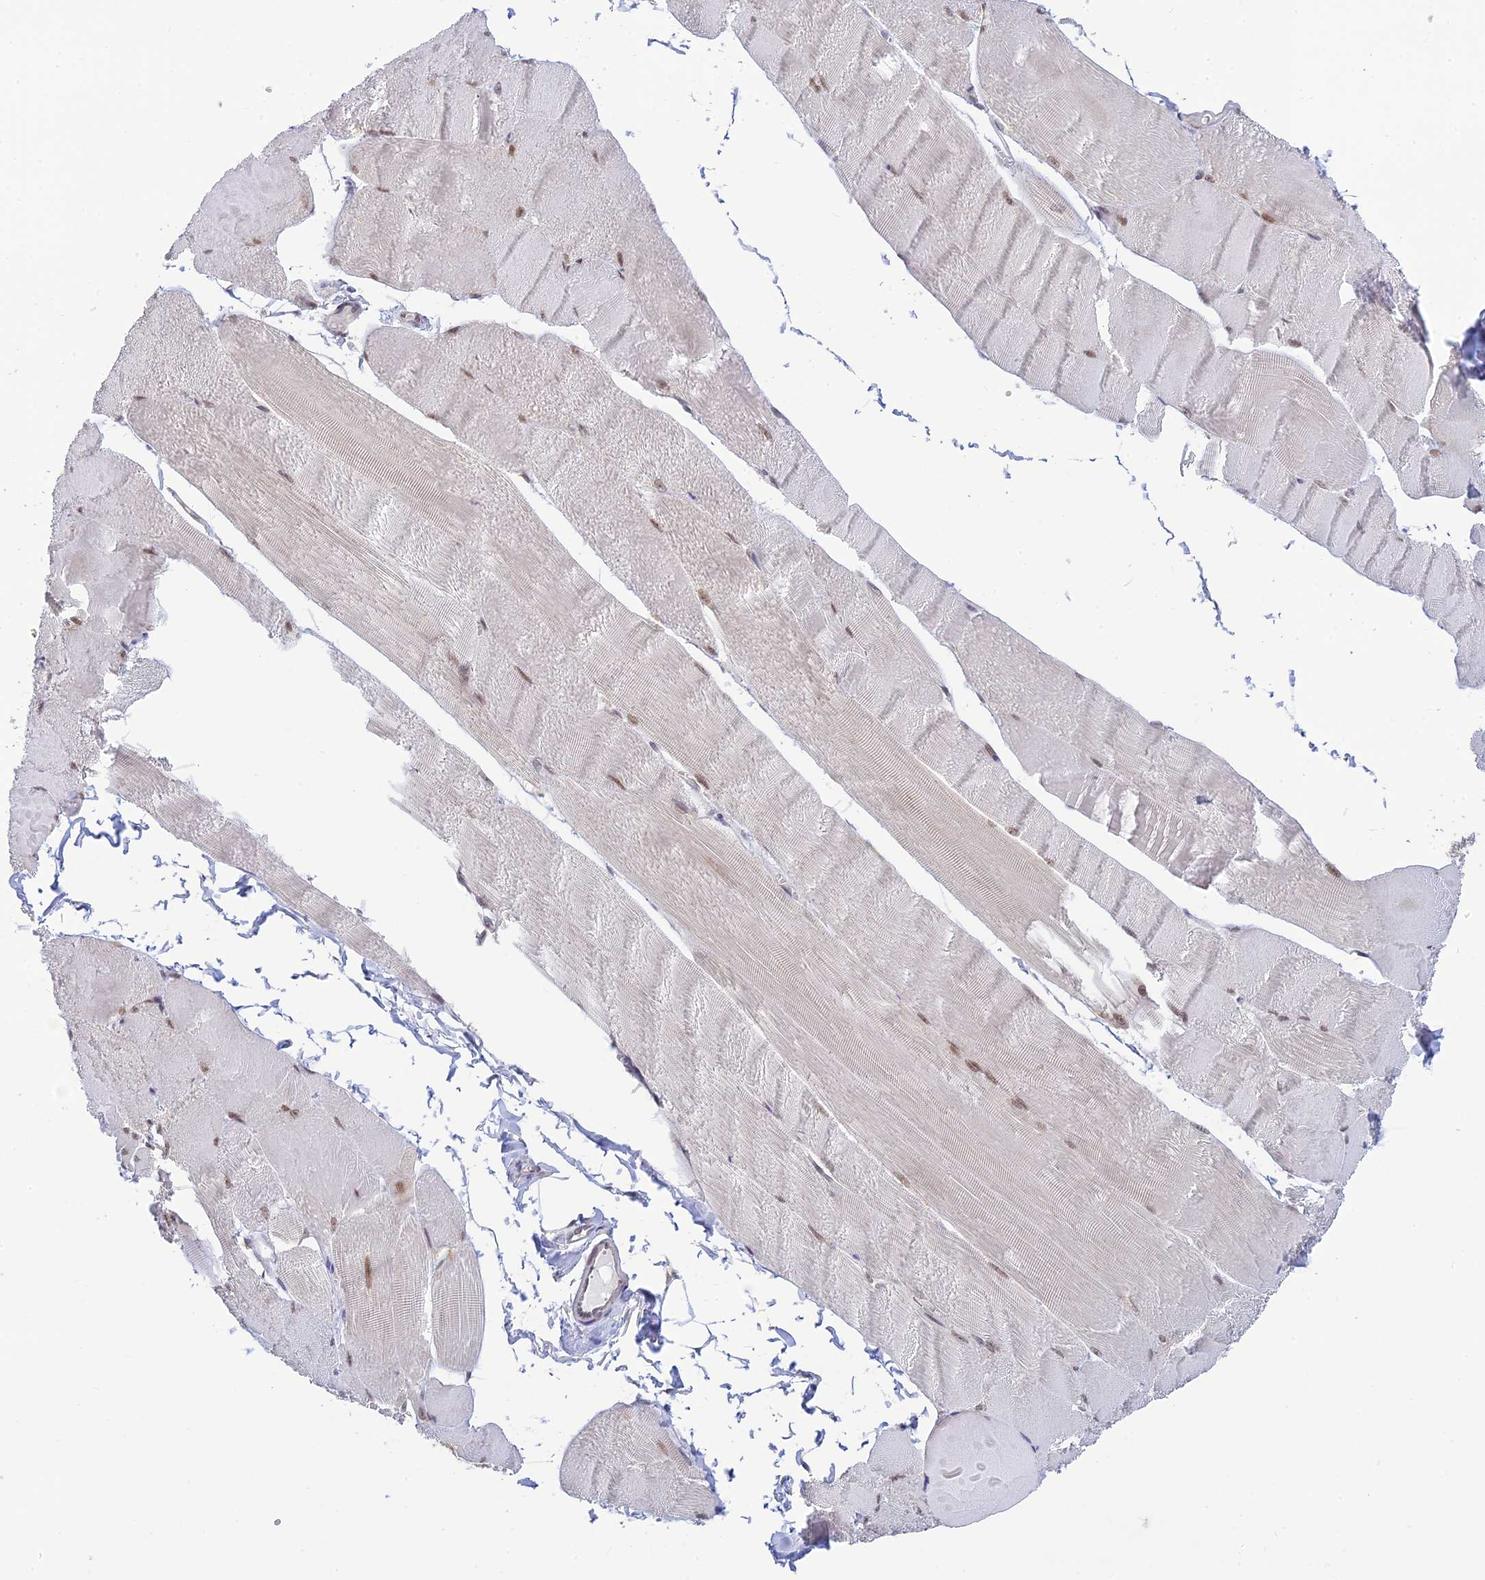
{"staining": {"intensity": "moderate", "quantity": ">75%", "location": "nuclear"}, "tissue": "skeletal muscle", "cell_type": "Myocytes", "image_type": "normal", "snomed": [{"axis": "morphology", "description": "Normal tissue, NOS"}, {"axis": "morphology", "description": "Basal cell carcinoma"}, {"axis": "topography", "description": "Skeletal muscle"}], "caption": "Benign skeletal muscle was stained to show a protein in brown. There is medium levels of moderate nuclear expression in about >75% of myocytes.", "gene": "SKIC8", "patient": {"sex": "female", "age": 64}}